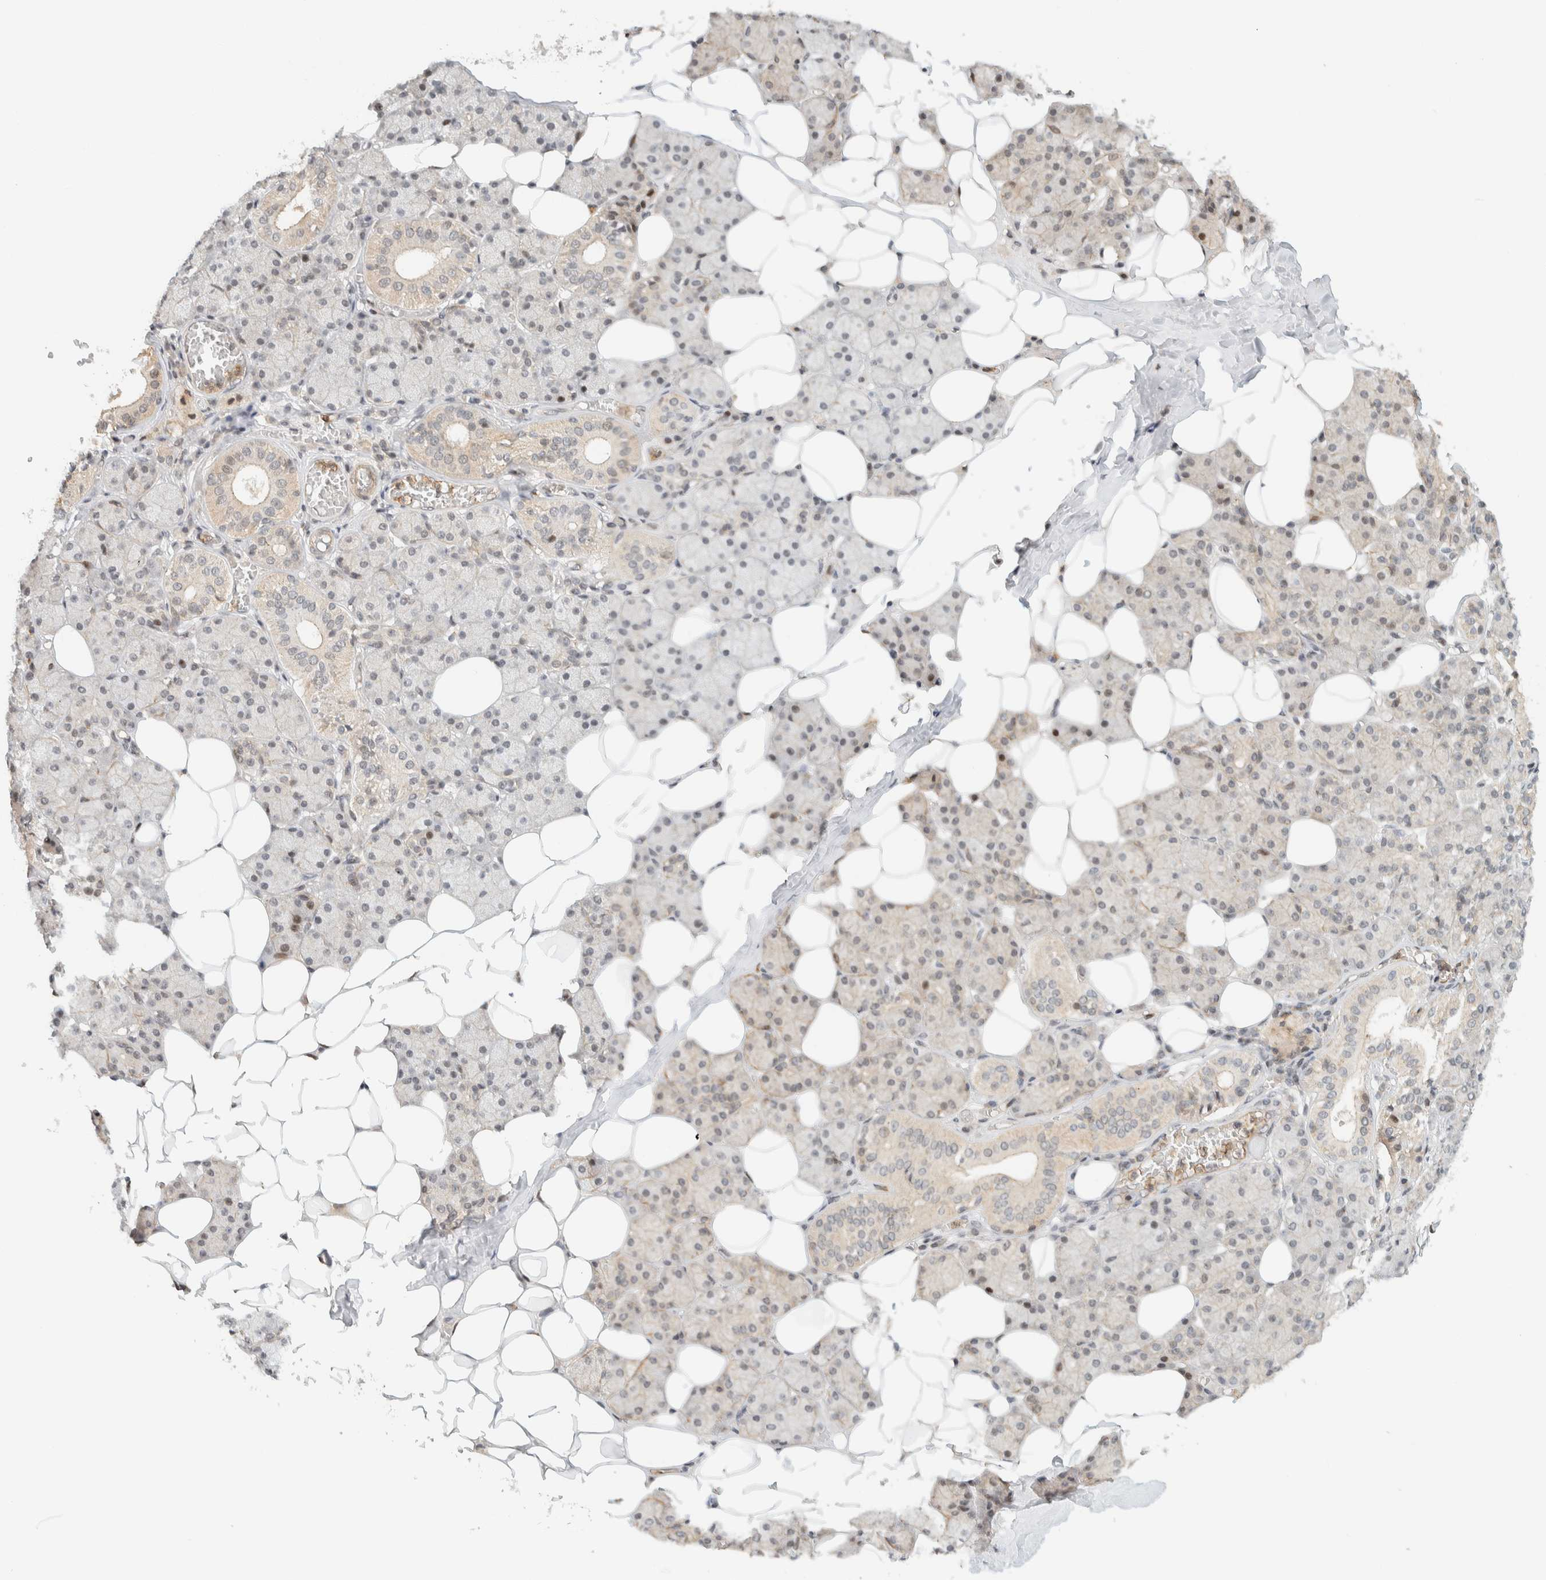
{"staining": {"intensity": "moderate", "quantity": "25%-75%", "location": "cytoplasmic/membranous,nuclear"}, "tissue": "salivary gland", "cell_type": "Glandular cells", "image_type": "normal", "snomed": [{"axis": "morphology", "description": "Normal tissue, NOS"}, {"axis": "topography", "description": "Salivary gland"}], "caption": "Immunohistochemistry histopathology image of benign salivary gland stained for a protein (brown), which exhibits medium levels of moderate cytoplasmic/membranous,nuclear staining in about 25%-75% of glandular cells.", "gene": "ARFGEF1", "patient": {"sex": "female", "age": 33}}